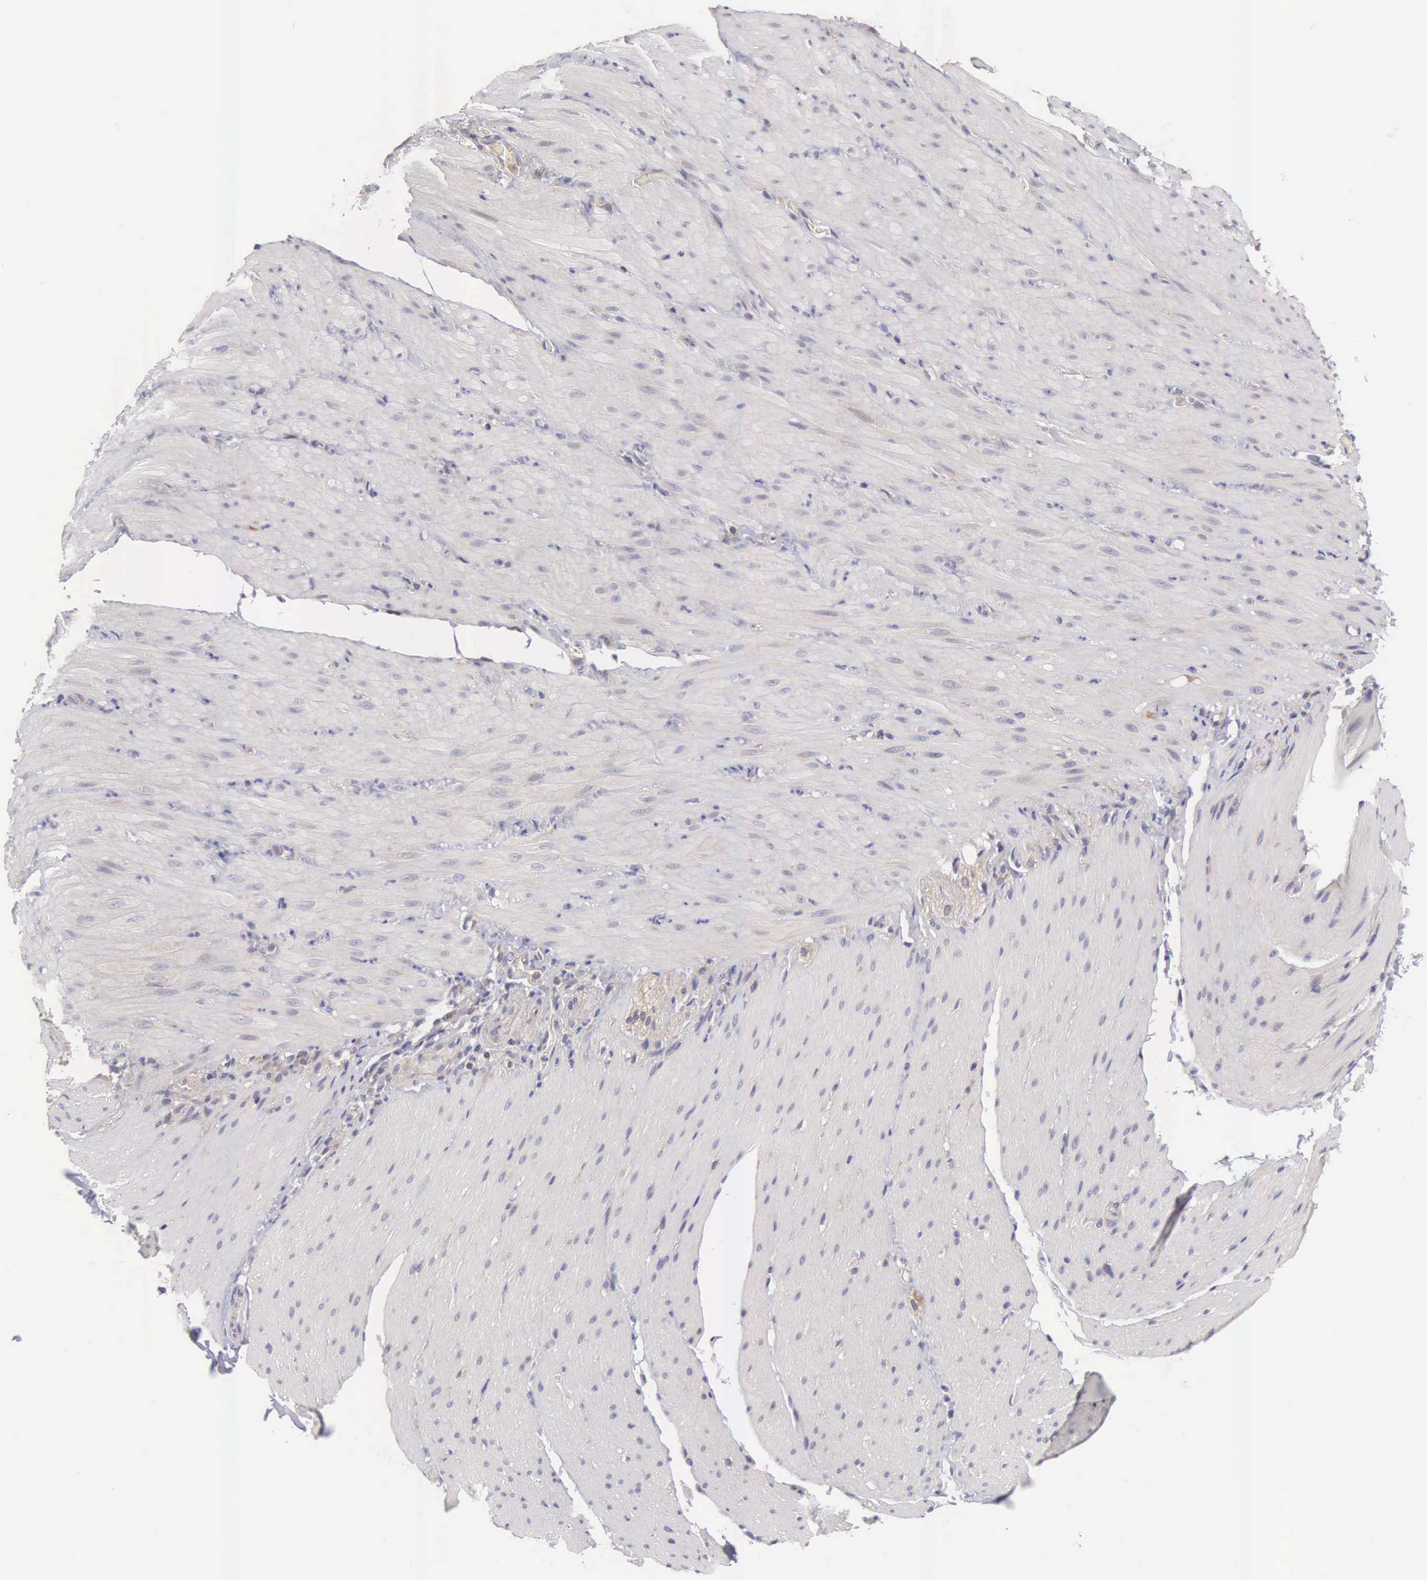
{"staining": {"intensity": "negative", "quantity": "none", "location": "none"}, "tissue": "smooth muscle", "cell_type": "Smooth muscle cells", "image_type": "normal", "snomed": [{"axis": "morphology", "description": "Normal tissue, NOS"}, {"axis": "topography", "description": "Duodenum"}], "caption": "DAB immunohistochemical staining of normal human smooth muscle demonstrates no significant staining in smooth muscle cells. (DAB (3,3'-diaminobenzidine) immunohistochemistry (IHC) with hematoxylin counter stain).", "gene": "TXLNG", "patient": {"sex": "male", "age": 63}}